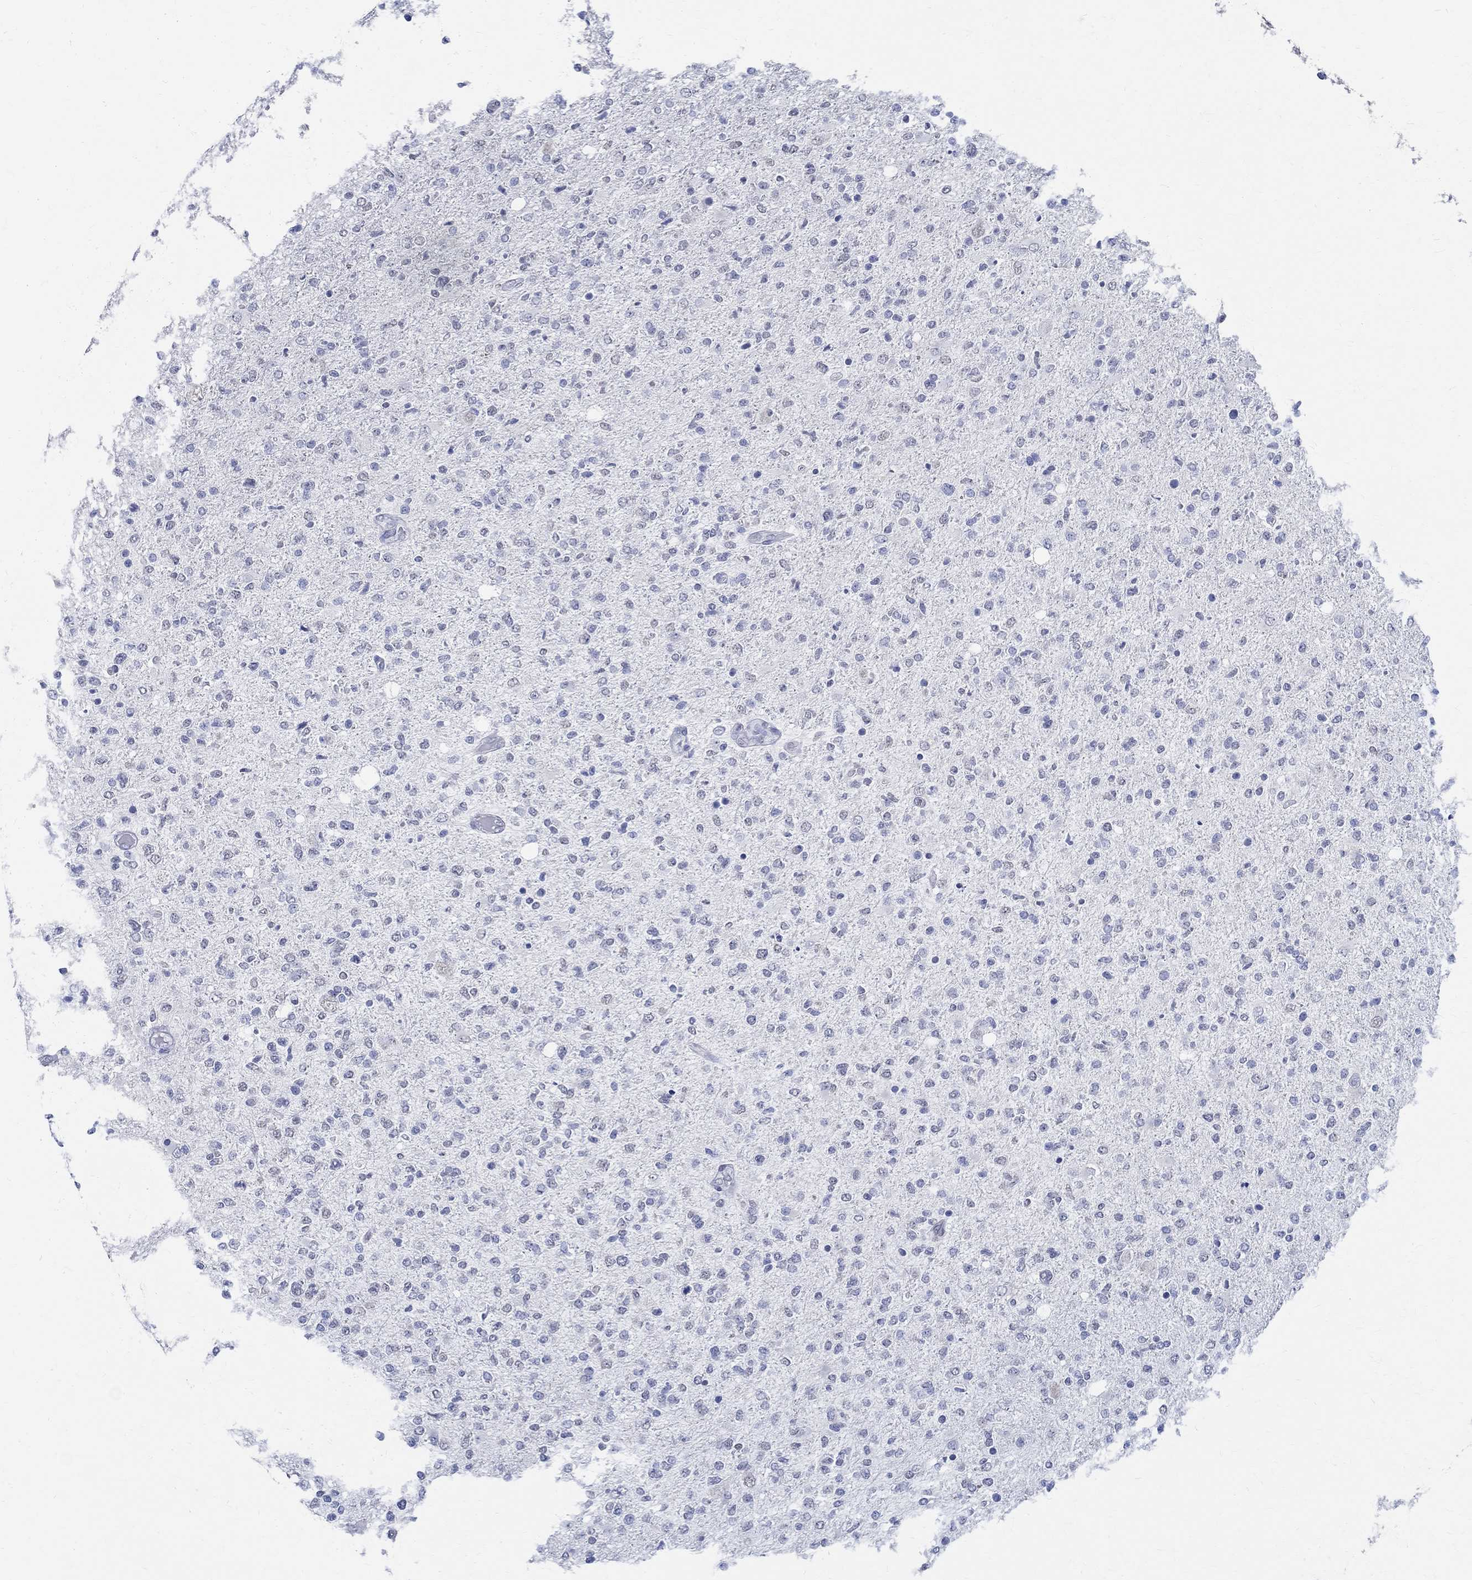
{"staining": {"intensity": "negative", "quantity": "none", "location": "none"}, "tissue": "glioma", "cell_type": "Tumor cells", "image_type": "cancer", "snomed": [{"axis": "morphology", "description": "Glioma, malignant, High grade"}, {"axis": "topography", "description": "Cerebral cortex"}], "caption": "This is an immunohistochemistry micrograph of malignant high-grade glioma. There is no staining in tumor cells.", "gene": "TSPAN16", "patient": {"sex": "male", "age": 70}}